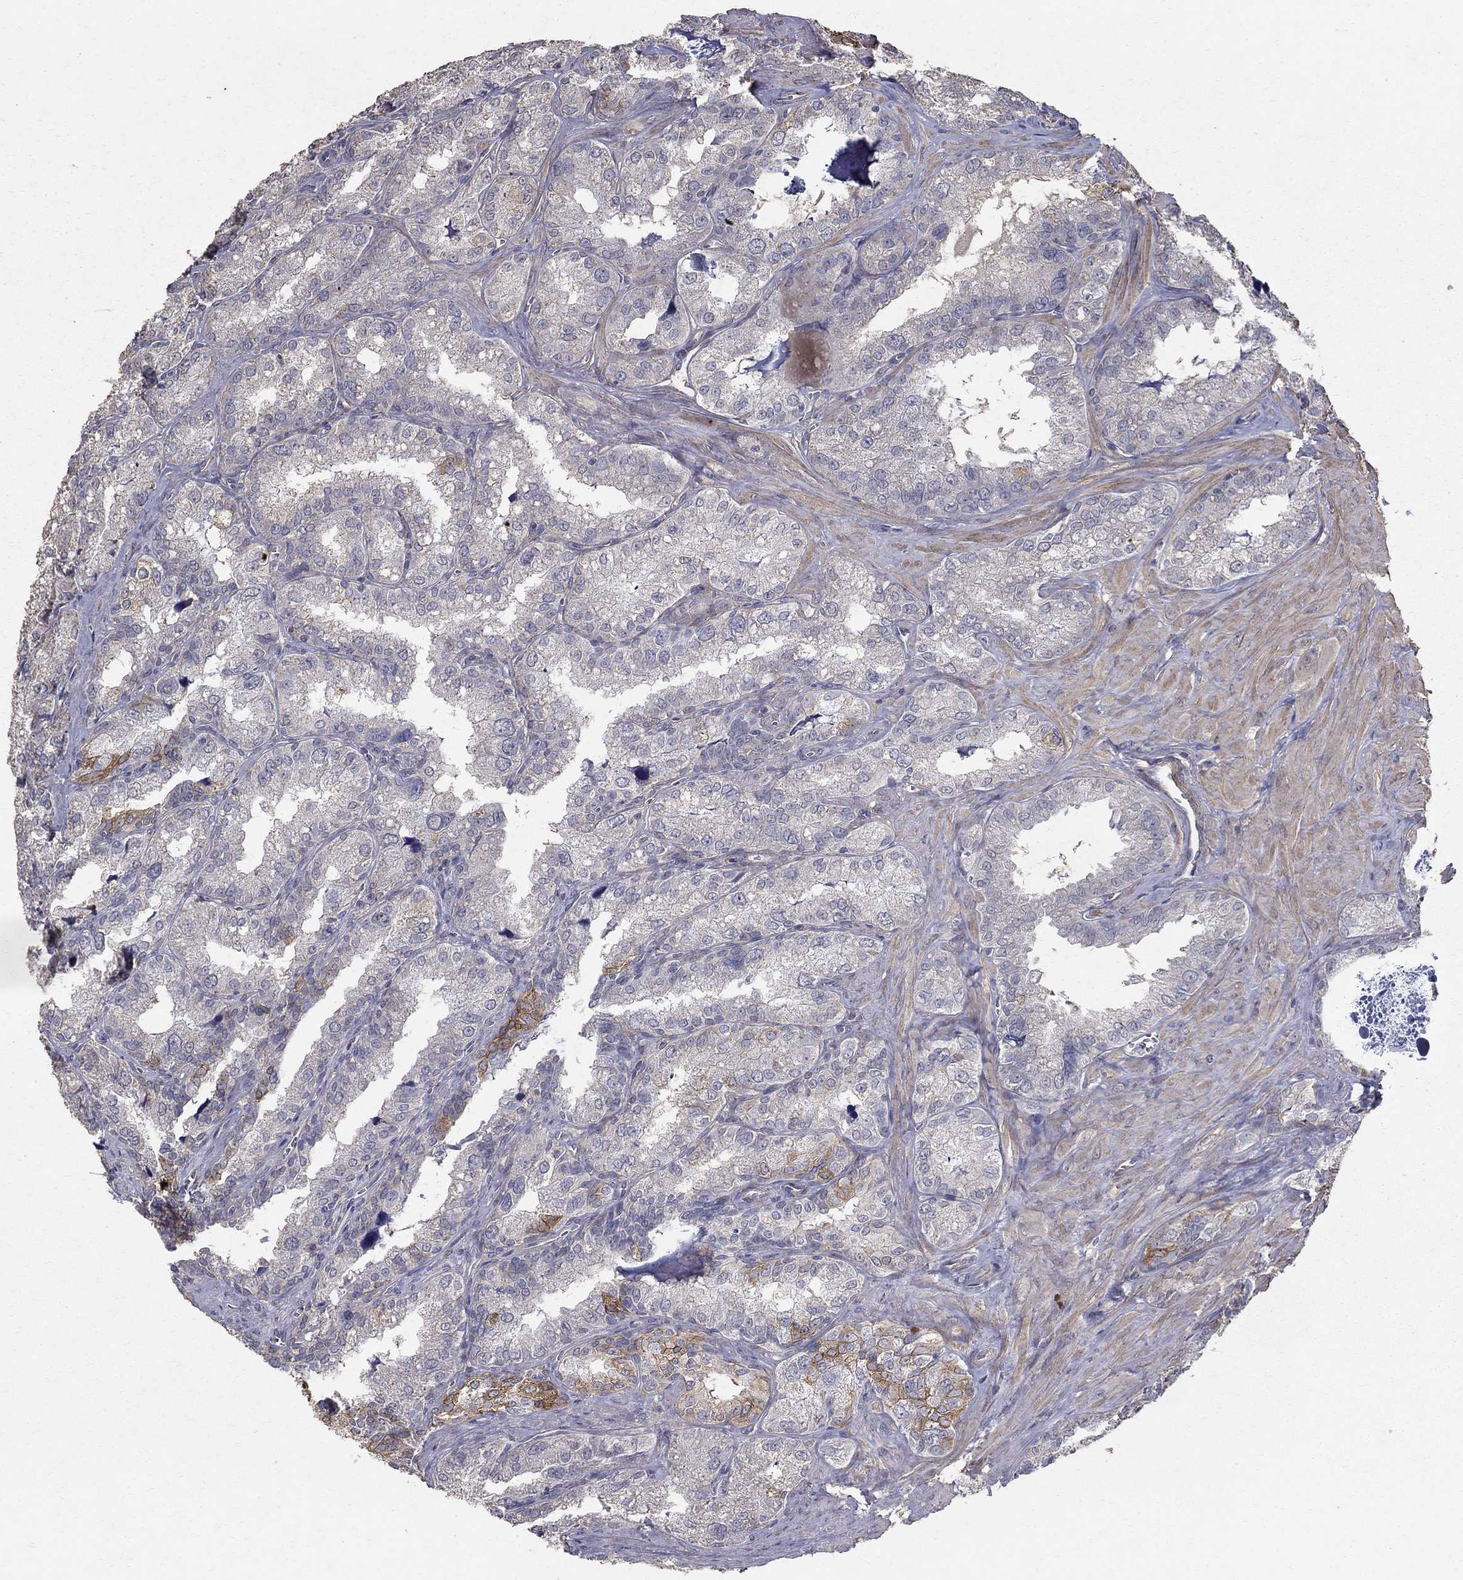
{"staining": {"intensity": "moderate", "quantity": "<25%", "location": "cytoplasmic/membranous"}, "tissue": "seminal vesicle", "cell_type": "Glandular cells", "image_type": "normal", "snomed": [{"axis": "morphology", "description": "Normal tissue, NOS"}, {"axis": "topography", "description": "Seminal veicle"}], "caption": "Moderate cytoplasmic/membranous protein positivity is identified in about <25% of glandular cells in seminal vesicle.", "gene": "MPP2", "patient": {"sex": "male", "age": 57}}